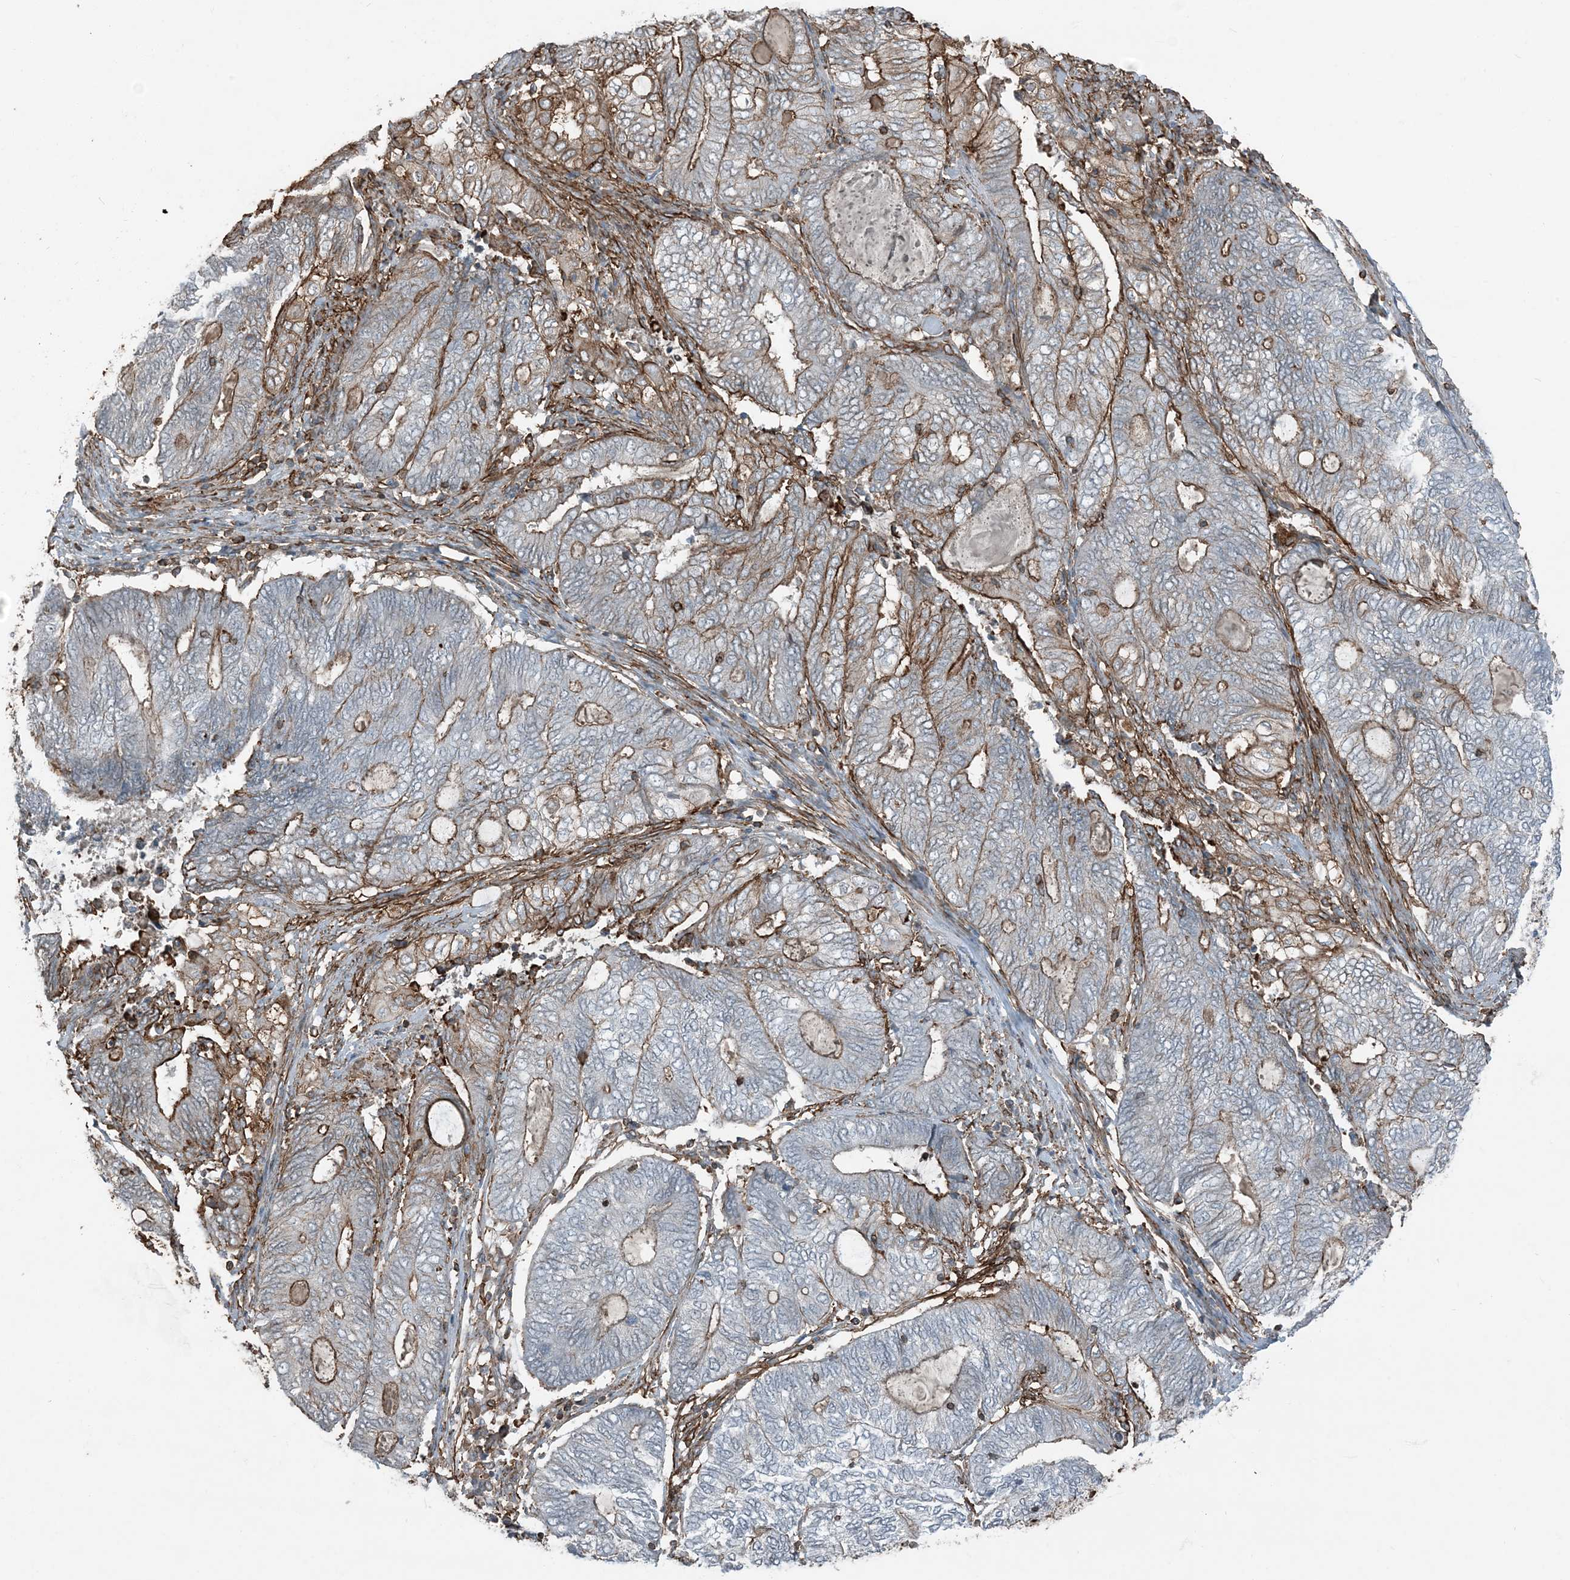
{"staining": {"intensity": "strong", "quantity": "<25%", "location": "cytoplasmic/membranous"}, "tissue": "endometrial cancer", "cell_type": "Tumor cells", "image_type": "cancer", "snomed": [{"axis": "morphology", "description": "Adenocarcinoma, NOS"}, {"axis": "topography", "description": "Uterus"}, {"axis": "topography", "description": "Endometrium"}], "caption": "A brown stain shows strong cytoplasmic/membranous expression of a protein in endometrial cancer (adenocarcinoma) tumor cells. The staining was performed using DAB (3,3'-diaminobenzidine) to visualize the protein expression in brown, while the nuclei were stained in blue with hematoxylin (Magnification: 20x).", "gene": "APOBEC3C", "patient": {"sex": "female", "age": 70}}